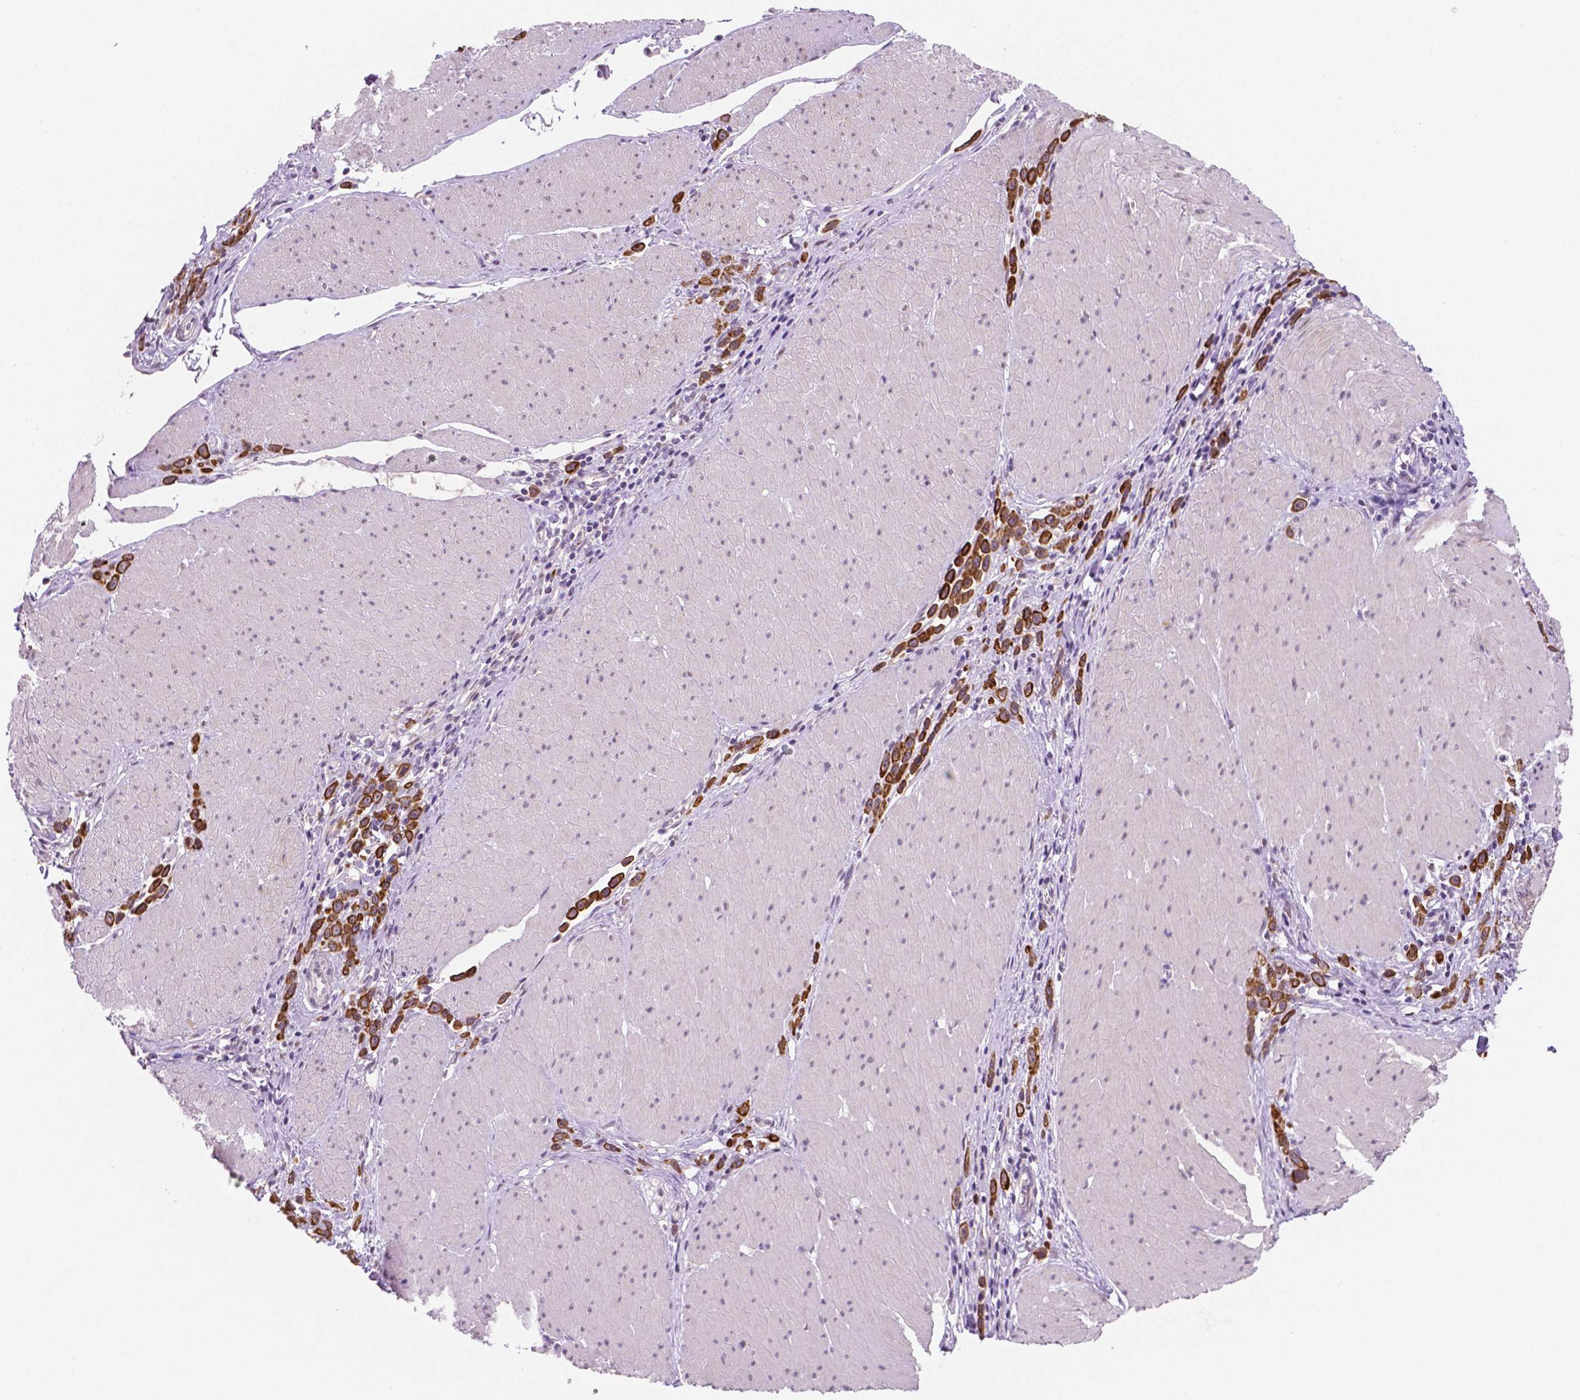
{"staining": {"intensity": "strong", "quantity": ">75%", "location": "cytoplasmic/membranous"}, "tissue": "stomach cancer", "cell_type": "Tumor cells", "image_type": "cancer", "snomed": [{"axis": "morphology", "description": "Adenocarcinoma, NOS"}, {"axis": "topography", "description": "Stomach"}], "caption": "This image reveals IHC staining of human adenocarcinoma (stomach), with high strong cytoplasmic/membranous staining in about >75% of tumor cells.", "gene": "SHLD3", "patient": {"sex": "male", "age": 47}}